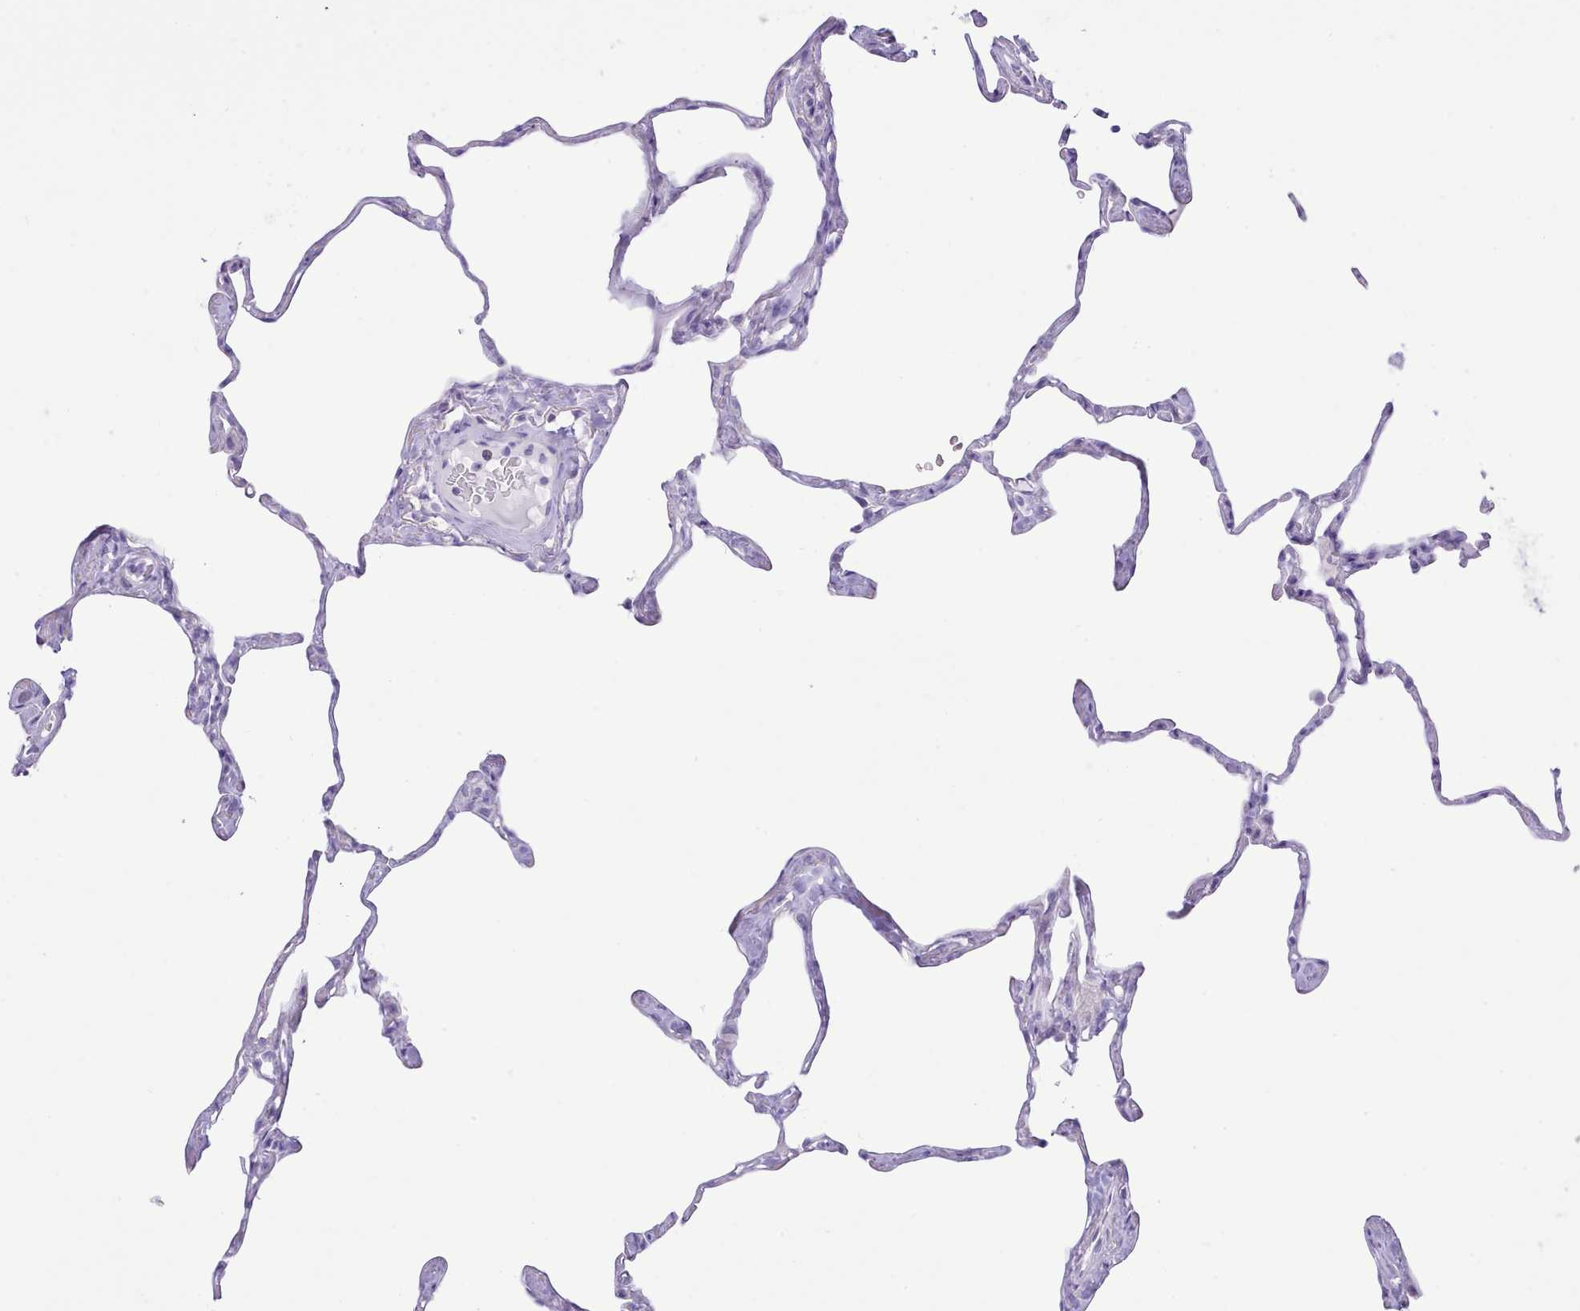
{"staining": {"intensity": "negative", "quantity": "none", "location": "none"}, "tissue": "lung", "cell_type": "Alveolar cells", "image_type": "normal", "snomed": [{"axis": "morphology", "description": "Normal tissue, NOS"}, {"axis": "topography", "description": "Lung"}], "caption": "Immunohistochemical staining of unremarkable lung shows no significant staining in alveolar cells. (DAB IHC, high magnification).", "gene": "MDFI", "patient": {"sex": "male", "age": 65}}